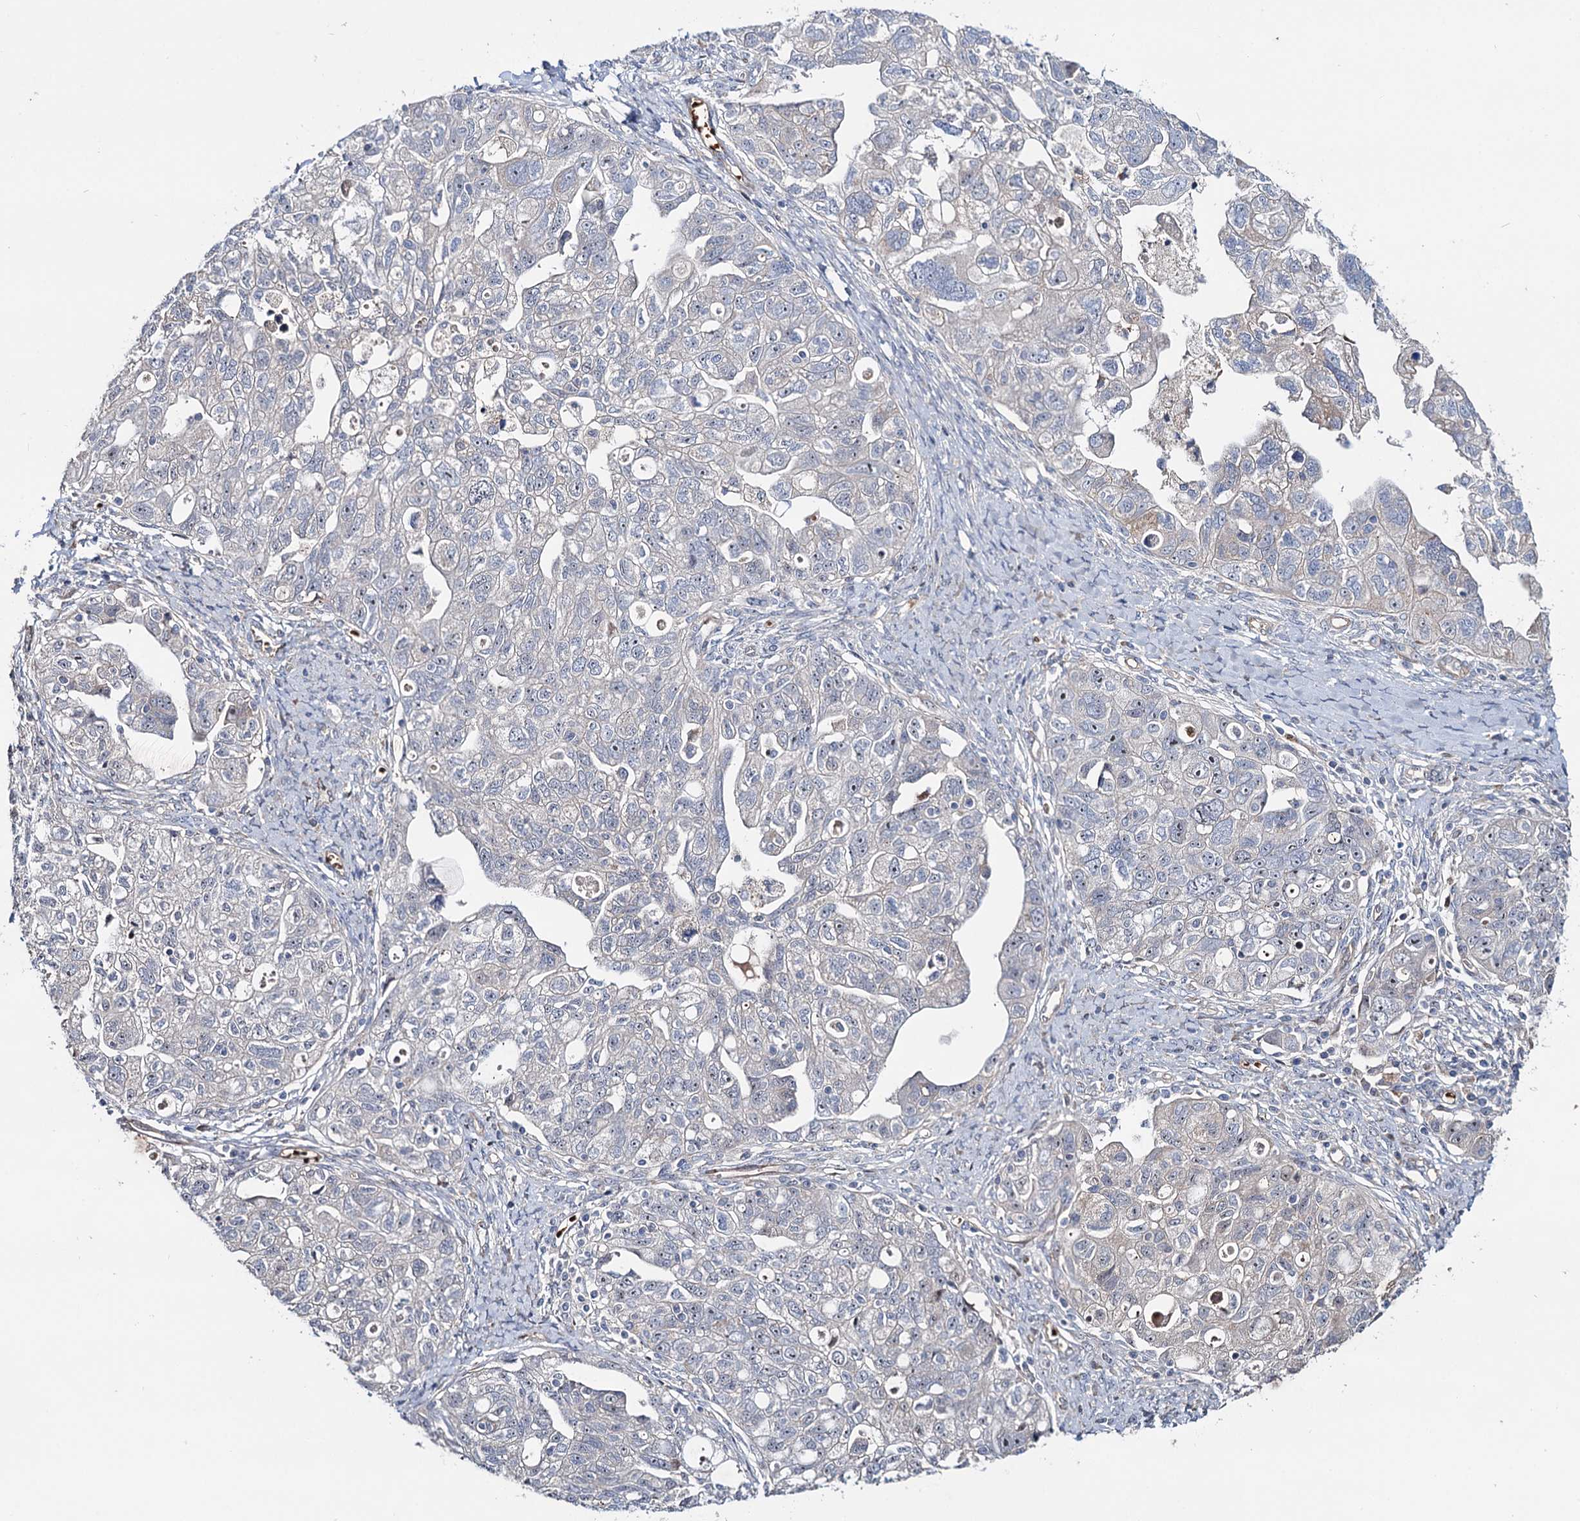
{"staining": {"intensity": "weak", "quantity": "<25%", "location": "cytoplasmic/membranous"}, "tissue": "ovarian cancer", "cell_type": "Tumor cells", "image_type": "cancer", "snomed": [{"axis": "morphology", "description": "Carcinoma, NOS"}, {"axis": "morphology", "description": "Cystadenocarcinoma, serous, NOS"}, {"axis": "topography", "description": "Ovary"}], "caption": "The IHC image has no significant staining in tumor cells of ovarian serous cystadenocarcinoma tissue.", "gene": "PTDSS2", "patient": {"sex": "female", "age": 69}}